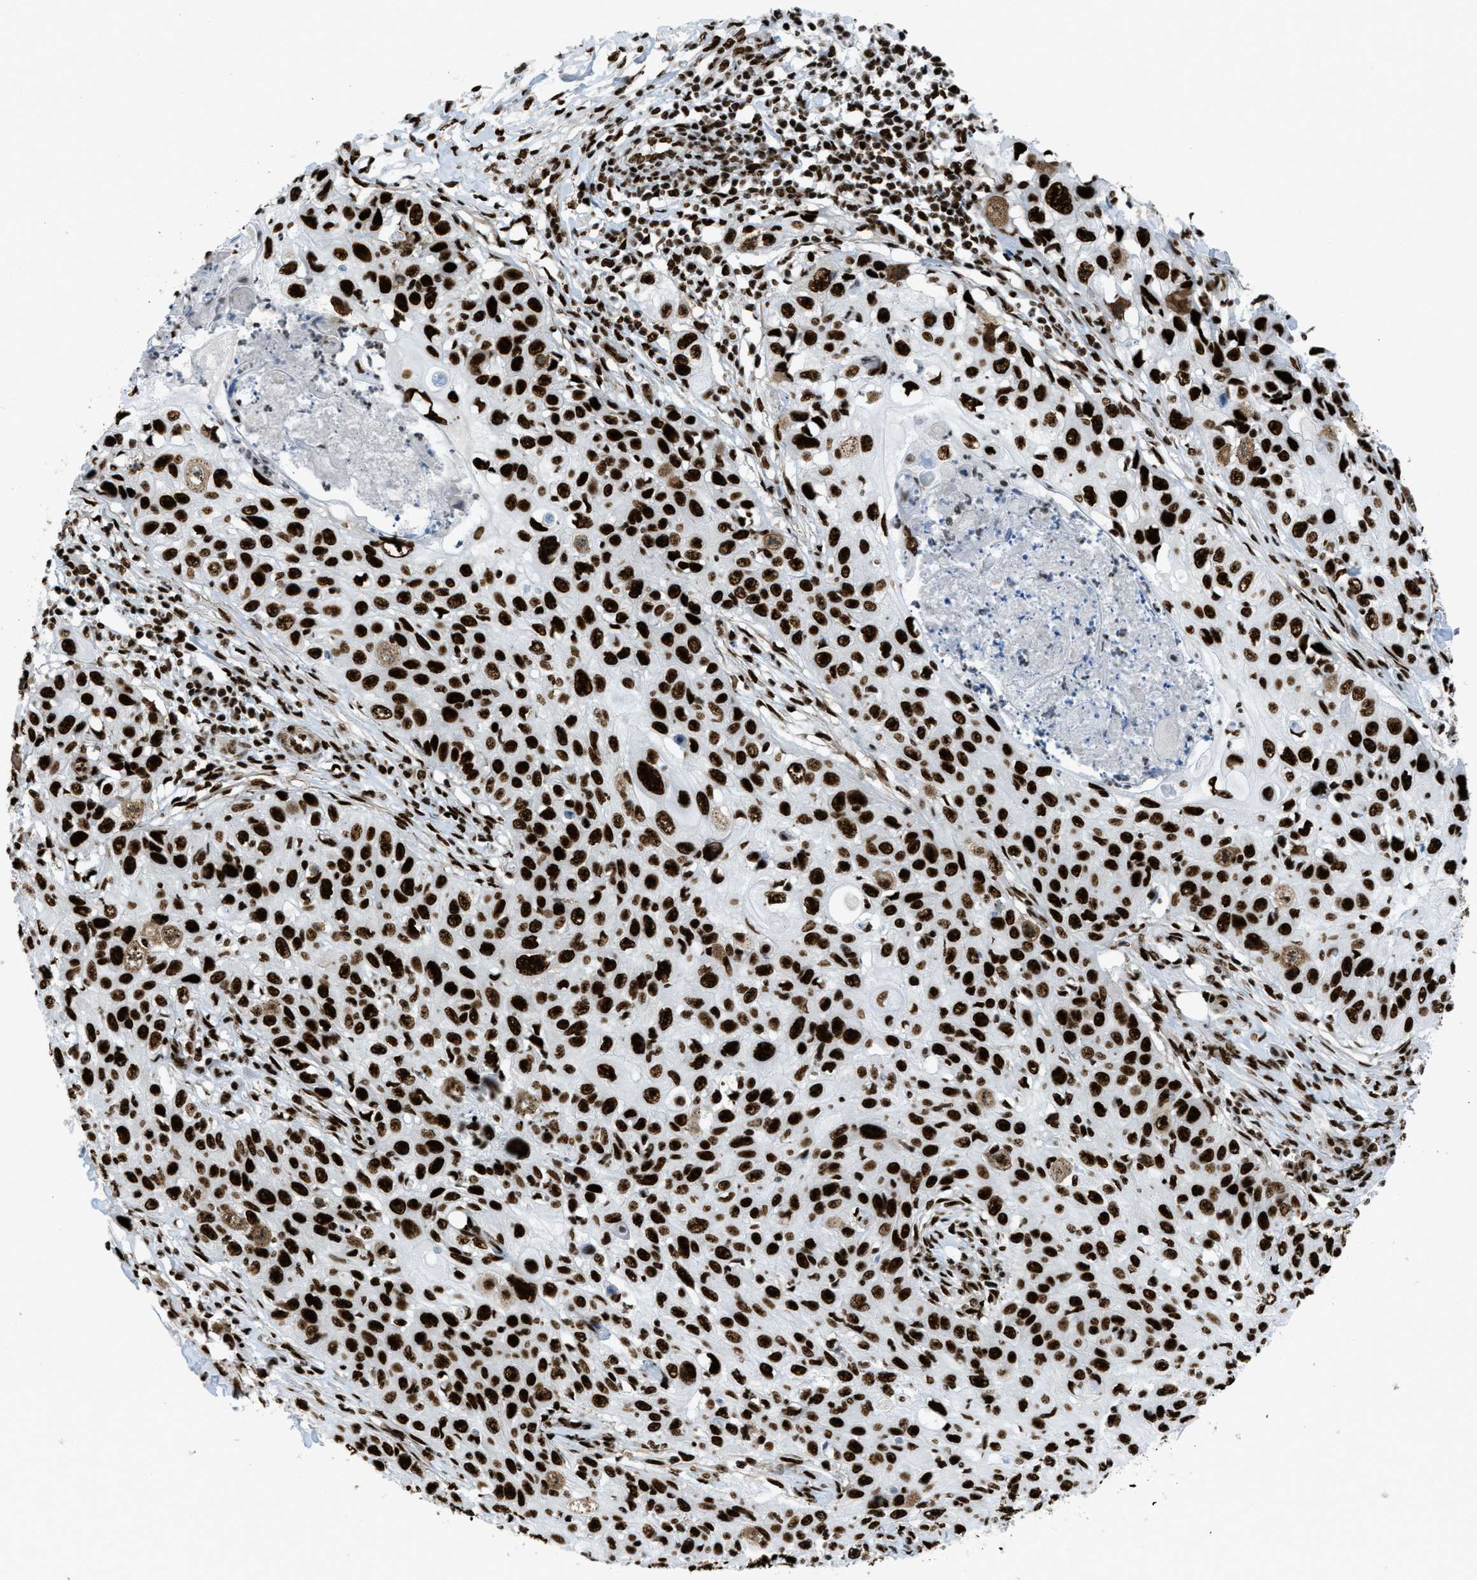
{"staining": {"intensity": "strong", "quantity": ">75%", "location": "nuclear"}, "tissue": "skin cancer", "cell_type": "Tumor cells", "image_type": "cancer", "snomed": [{"axis": "morphology", "description": "Squamous cell carcinoma, NOS"}, {"axis": "topography", "description": "Skin"}], "caption": "Brown immunohistochemical staining in human skin cancer shows strong nuclear positivity in approximately >75% of tumor cells.", "gene": "ZNF207", "patient": {"sex": "male", "age": 86}}